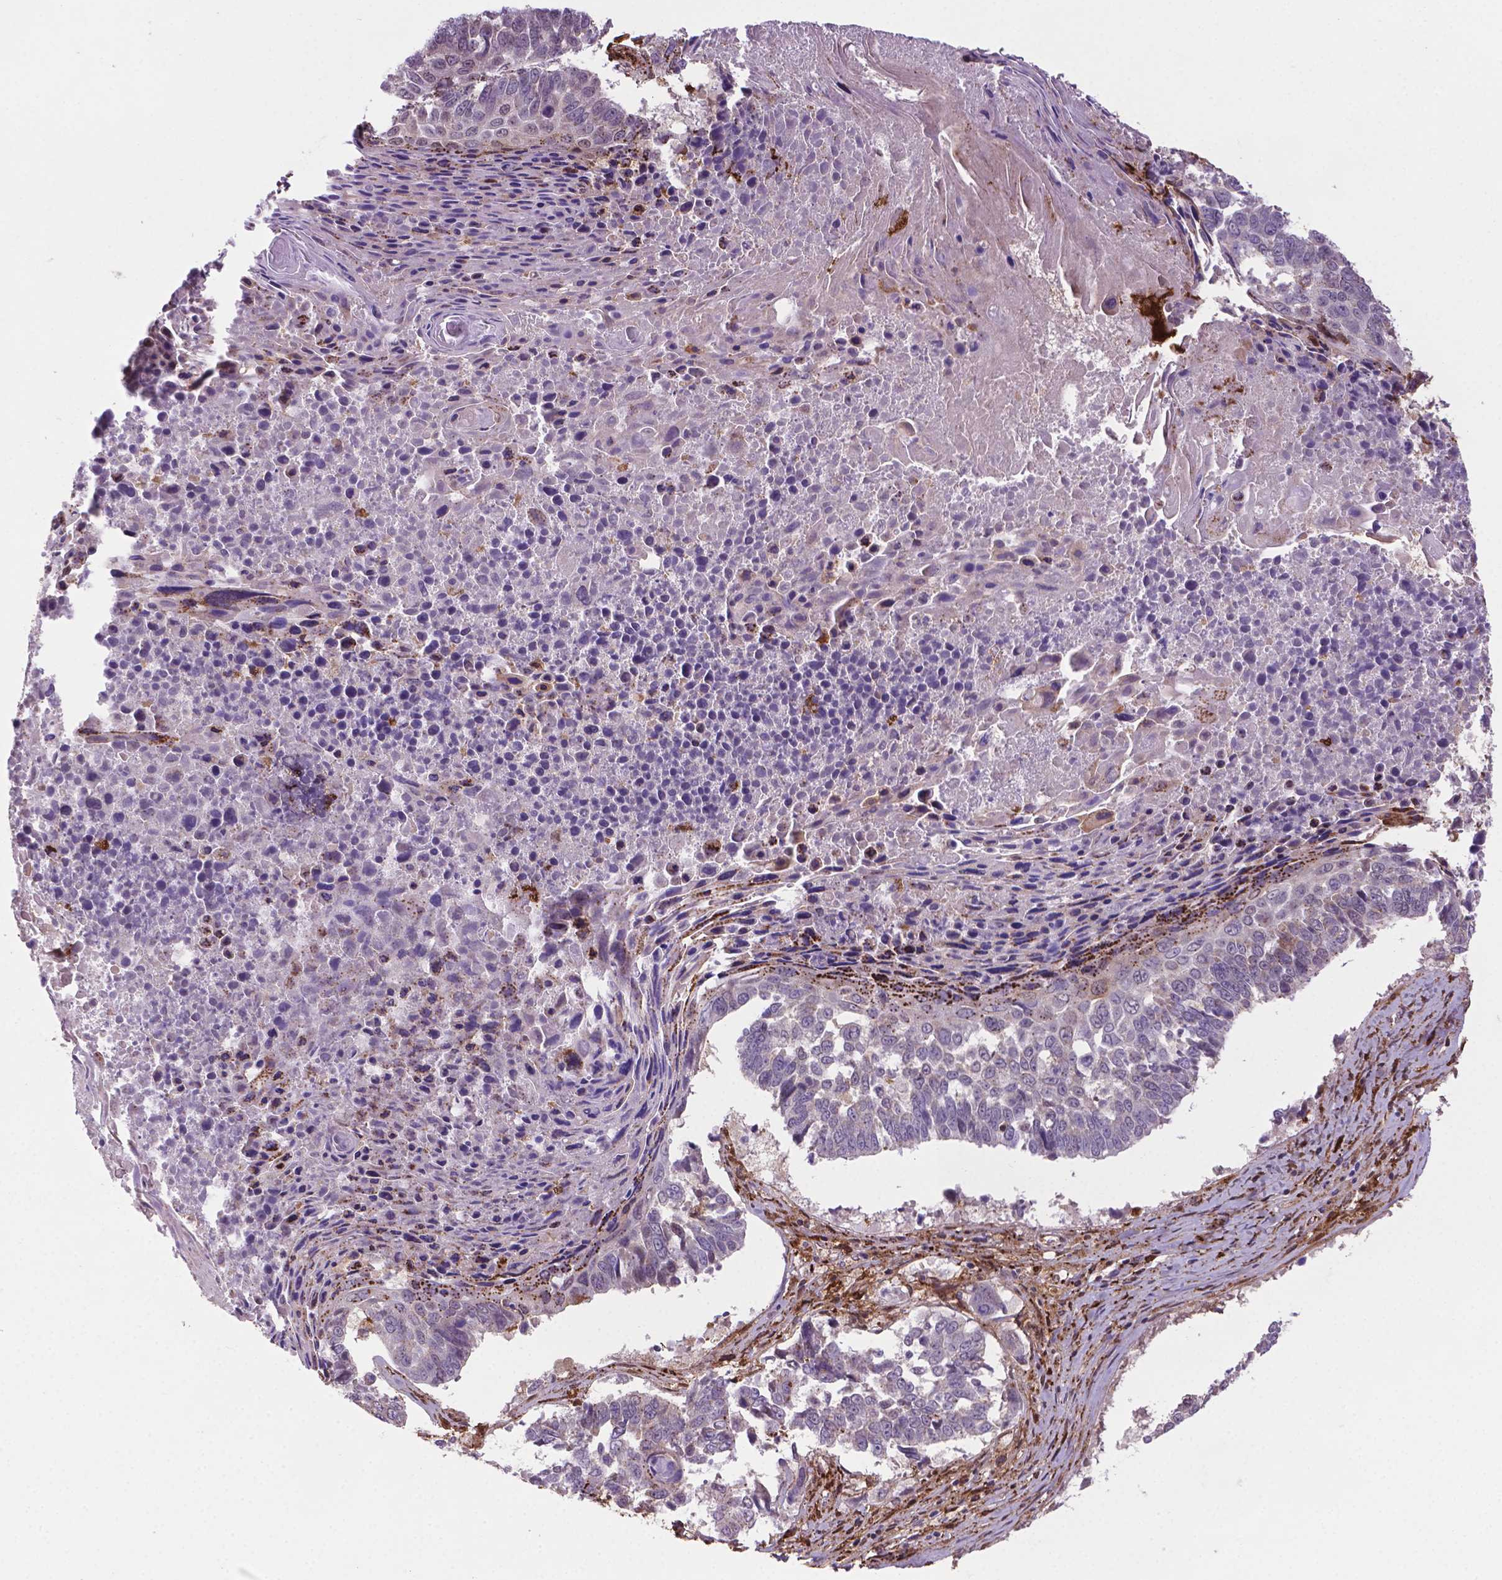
{"staining": {"intensity": "negative", "quantity": "none", "location": "none"}, "tissue": "lung cancer", "cell_type": "Tumor cells", "image_type": "cancer", "snomed": [{"axis": "morphology", "description": "Squamous cell carcinoma, NOS"}, {"axis": "topography", "description": "Lung"}], "caption": "An IHC histopathology image of lung cancer is shown. There is no staining in tumor cells of lung cancer. Nuclei are stained in blue.", "gene": "PLIN3", "patient": {"sex": "male", "age": 73}}